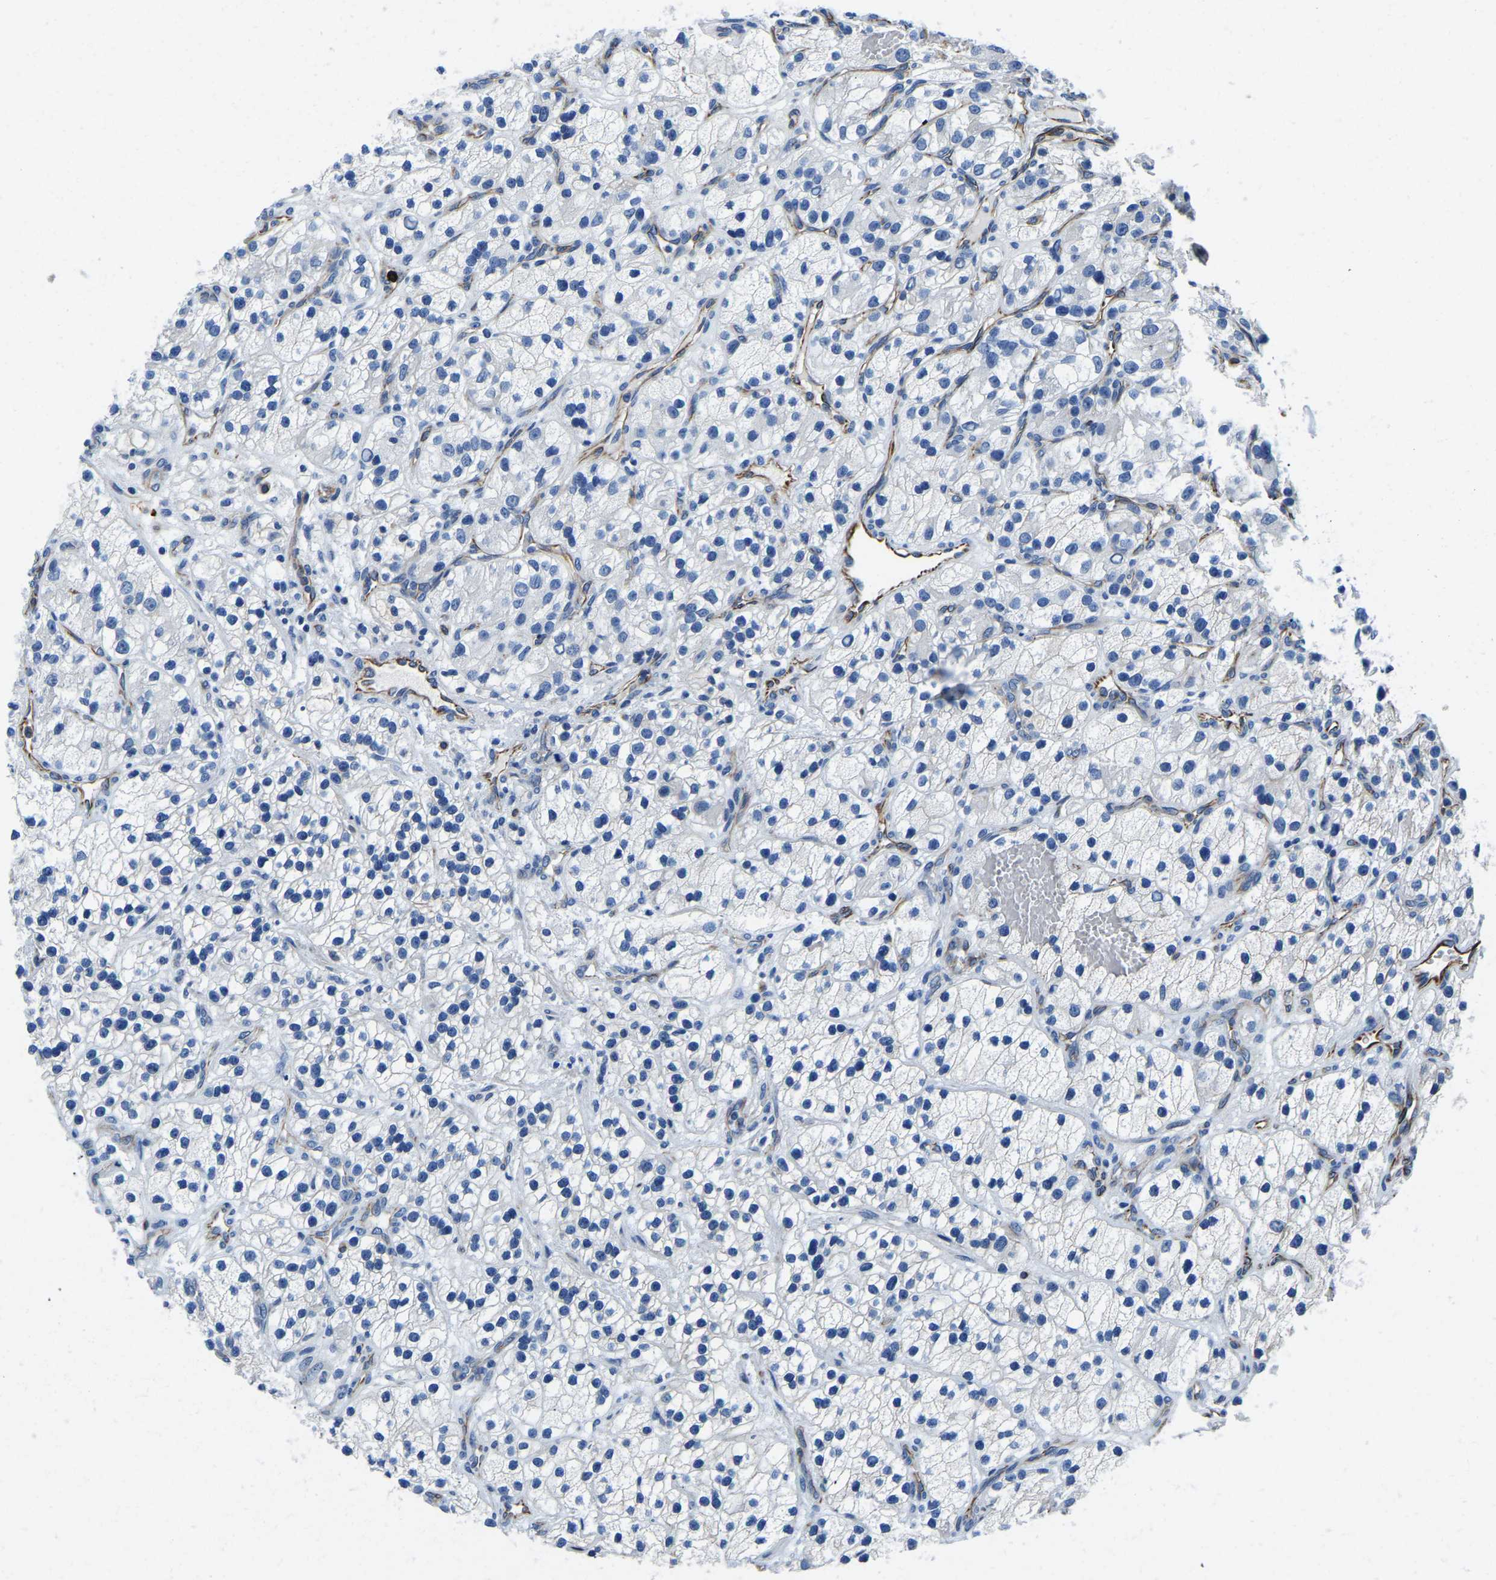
{"staining": {"intensity": "negative", "quantity": "none", "location": "none"}, "tissue": "renal cancer", "cell_type": "Tumor cells", "image_type": "cancer", "snomed": [{"axis": "morphology", "description": "Adenocarcinoma, NOS"}, {"axis": "topography", "description": "Kidney"}], "caption": "Immunohistochemistry (IHC) micrograph of adenocarcinoma (renal) stained for a protein (brown), which reveals no positivity in tumor cells.", "gene": "MS4A3", "patient": {"sex": "female", "age": 57}}